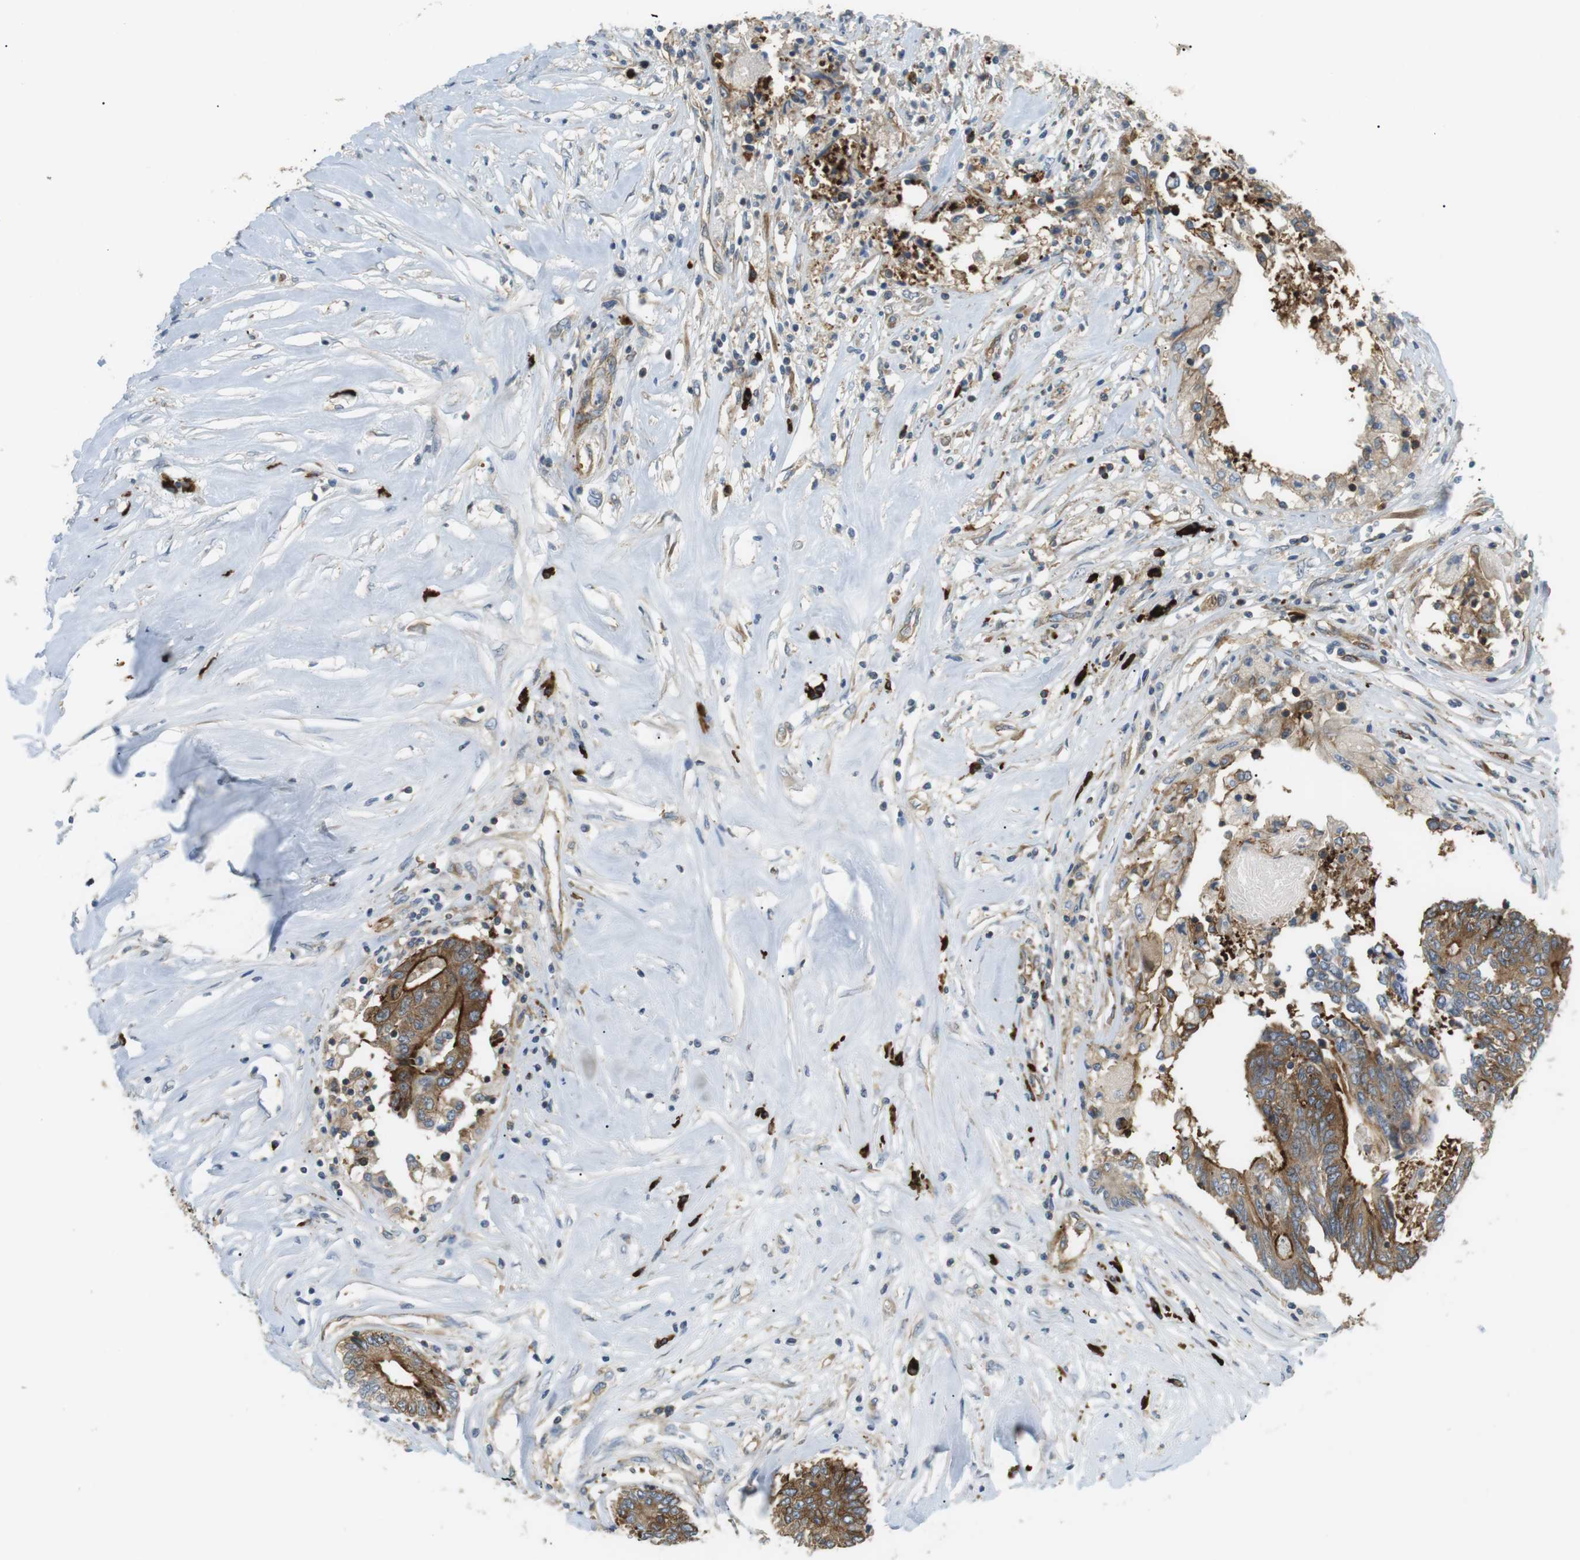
{"staining": {"intensity": "moderate", "quantity": ">75%", "location": "cytoplasmic/membranous"}, "tissue": "colorectal cancer", "cell_type": "Tumor cells", "image_type": "cancer", "snomed": [{"axis": "morphology", "description": "Adenocarcinoma, NOS"}, {"axis": "topography", "description": "Rectum"}], "caption": "The immunohistochemical stain shows moderate cytoplasmic/membranous positivity in tumor cells of adenocarcinoma (colorectal) tissue.", "gene": "TMEM200A", "patient": {"sex": "male", "age": 63}}